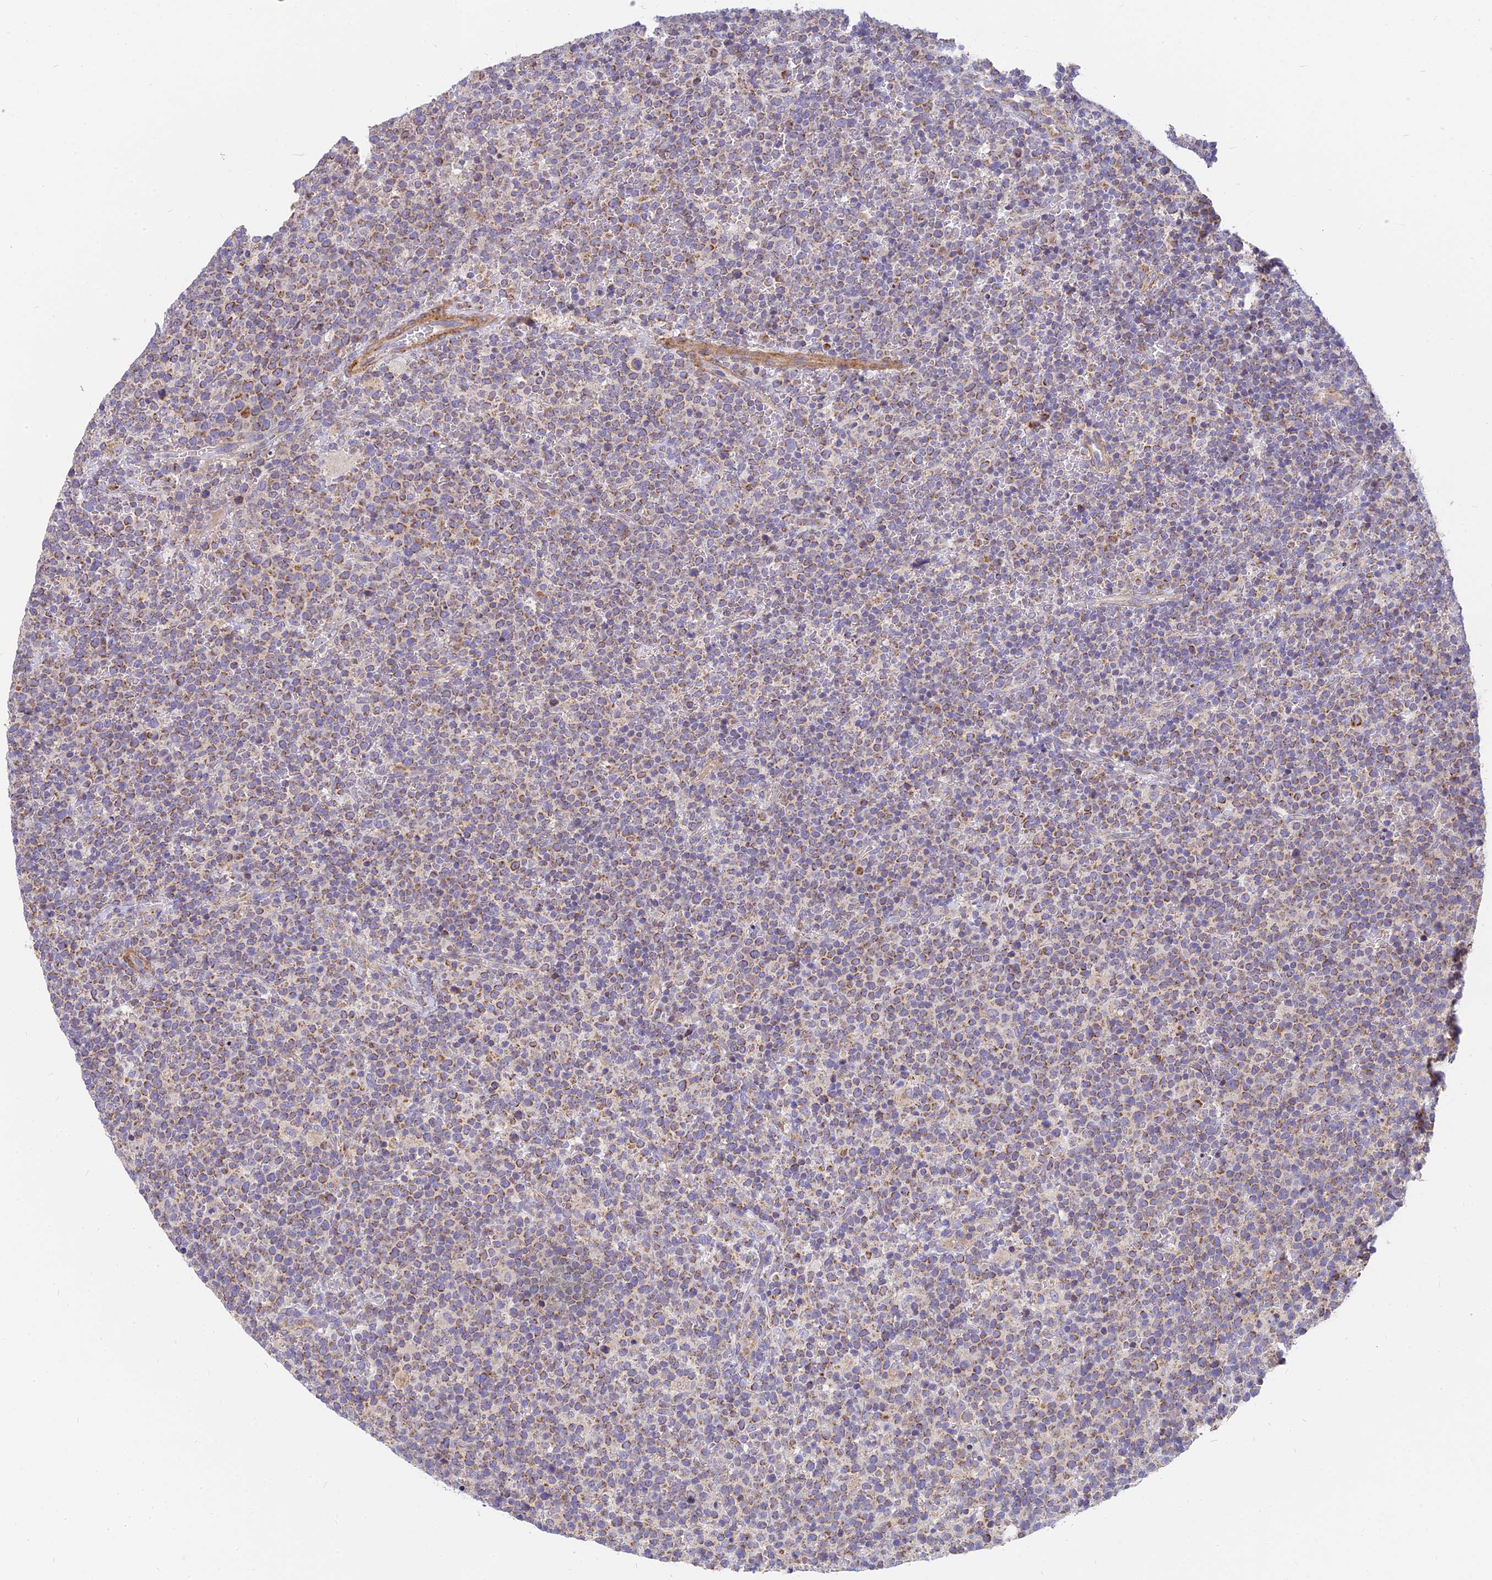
{"staining": {"intensity": "weak", "quantity": ">75%", "location": "cytoplasmic/membranous"}, "tissue": "lymphoma", "cell_type": "Tumor cells", "image_type": "cancer", "snomed": [{"axis": "morphology", "description": "Malignant lymphoma, non-Hodgkin's type, High grade"}, {"axis": "topography", "description": "Lymph node"}], "caption": "This micrograph displays lymphoma stained with immunohistochemistry (IHC) to label a protein in brown. The cytoplasmic/membranous of tumor cells show weak positivity for the protein. Nuclei are counter-stained blue.", "gene": "MRPL15", "patient": {"sex": "male", "age": 61}}